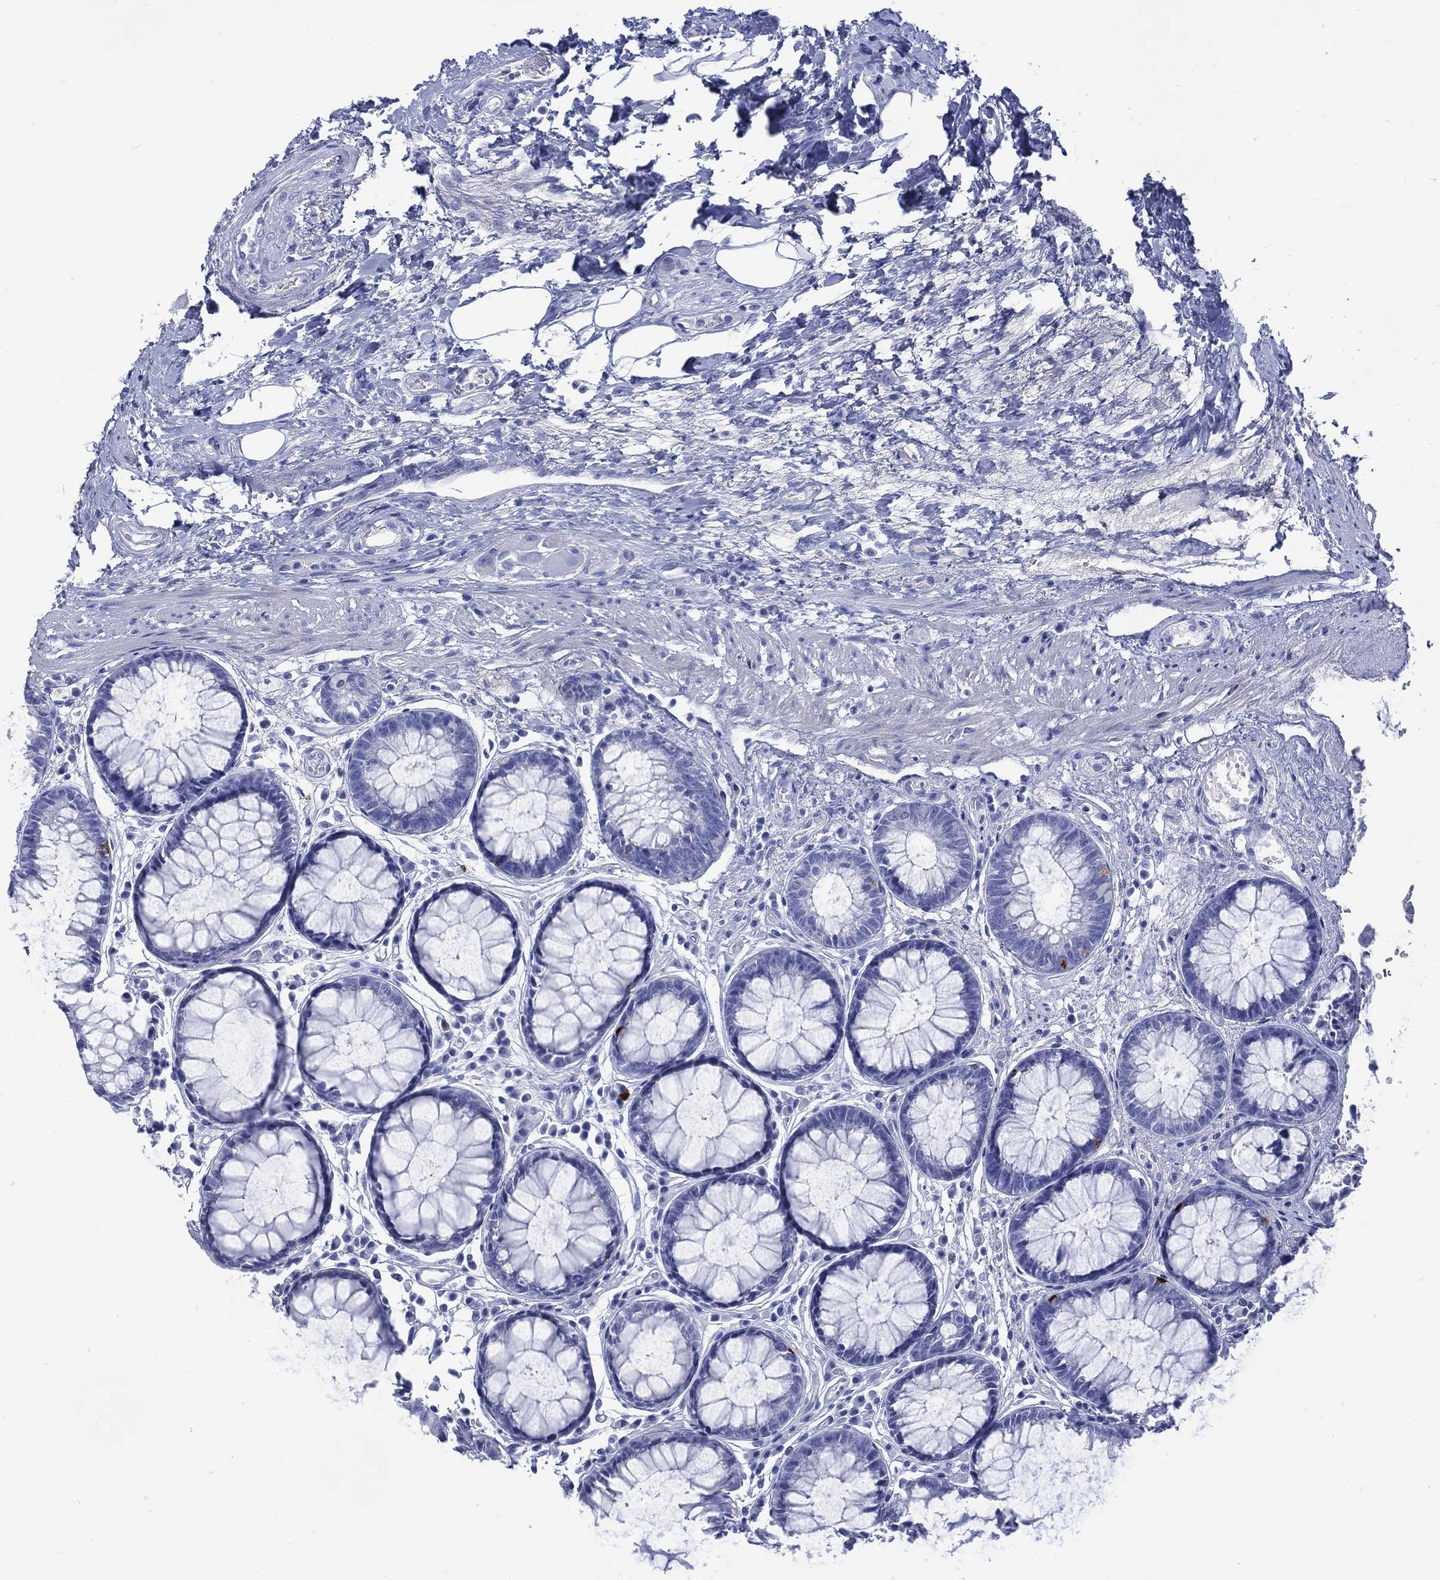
{"staining": {"intensity": "negative", "quantity": "none", "location": "none"}, "tissue": "rectum", "cell_type": "Glandular cells", "image_type": "normal", "snomed": [{"axis": "morphology", "description": "Normal tissue, NOS"}, {"axis": "topography", "description": "Rectum"}], "caption": "This is an immunohistochemistry (IHC) image of benign human rectum. There is no expression in glandular cells.", "gene": "SHCBP1L", "patient": {"sex": "female", "age": 68}}